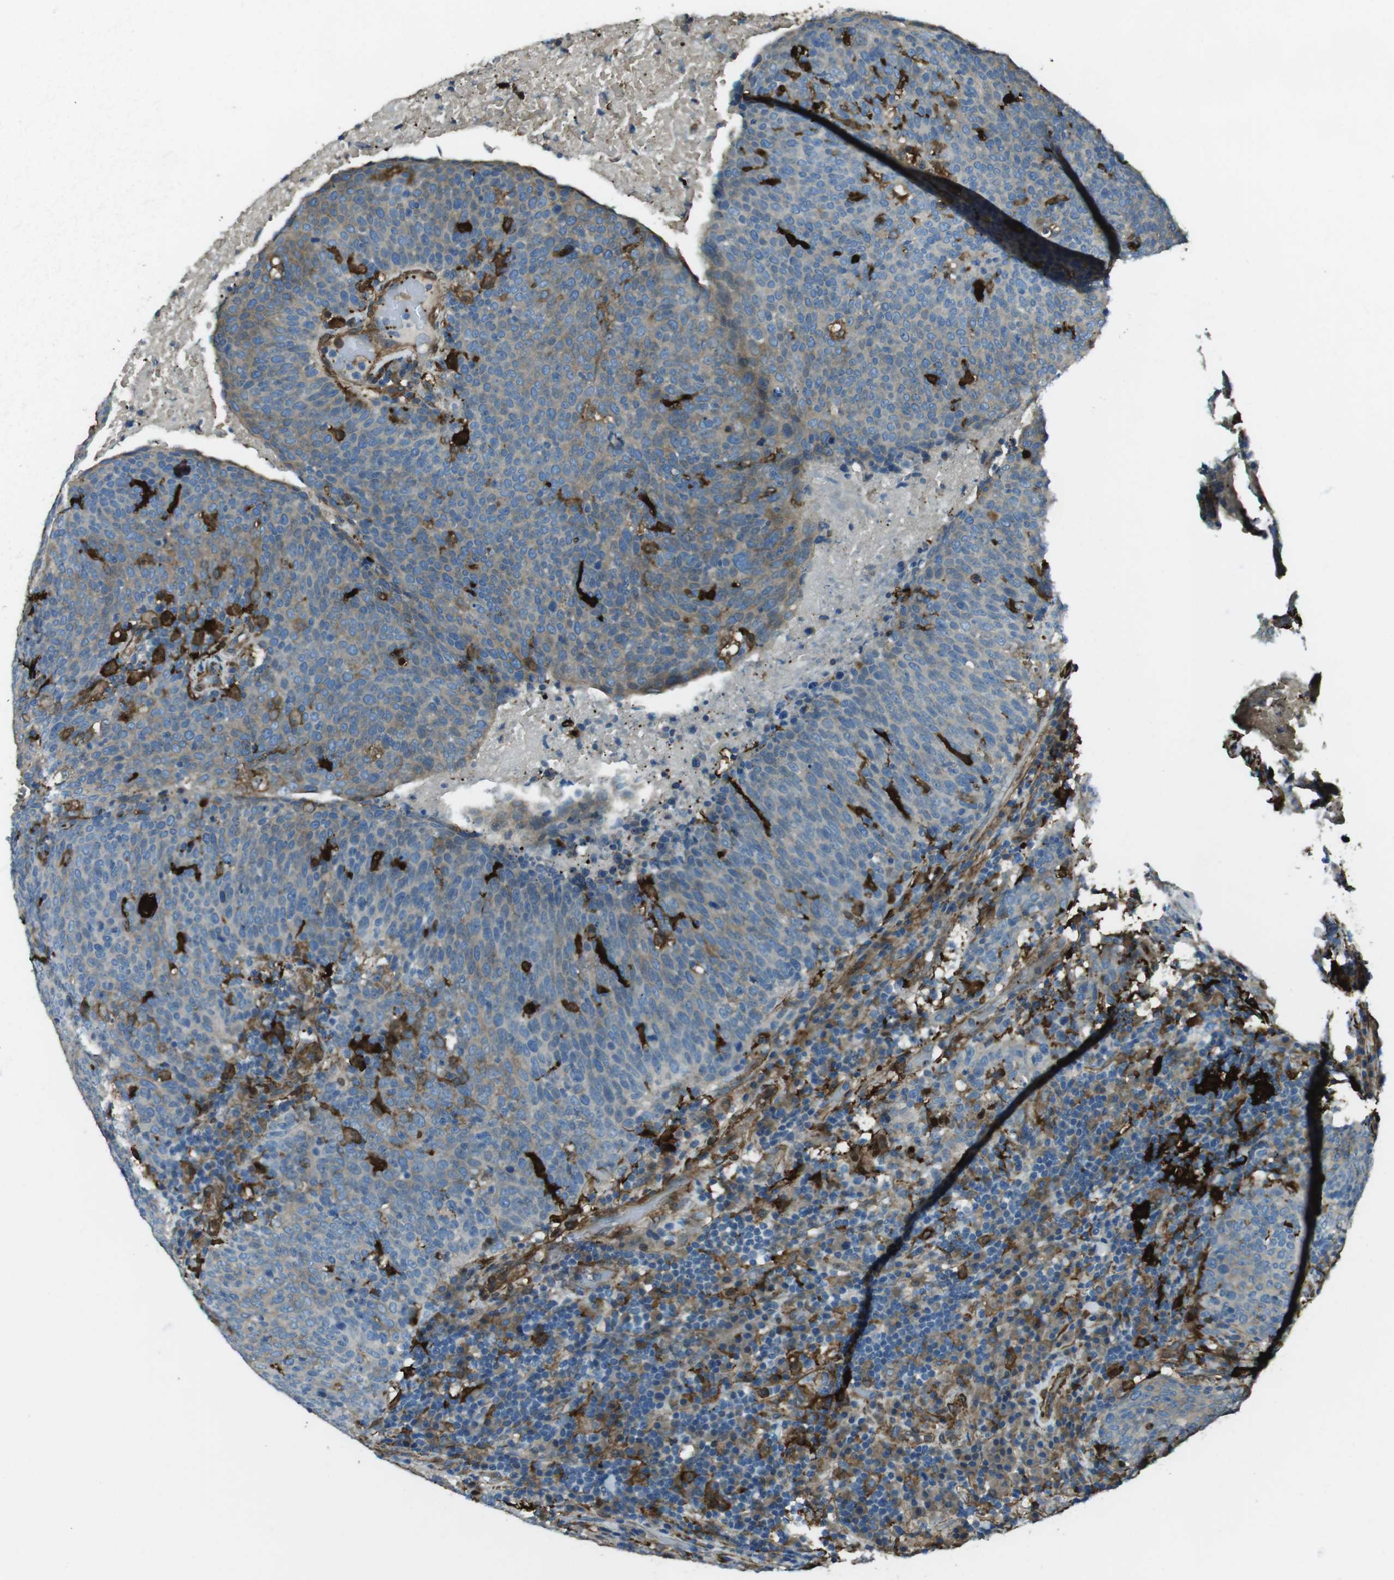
{"staining": {"intensity": "weak", "quantity": "25%-75%", "location": "cytoplasmic/membranous"}, "tissue": "head and neck cancer", "cell_type": "Tumor cells", "image_type": "cancer", "snomed": [{"axis": "morphology", "description": "Squamous cell carcinoma, NOS"}, {"axis": "morphology", "description": "Squamous cell carcinoma, metastatic, NOS"}, {"axis": "topography", "description": "Lymph node"}, {"axis": "topography", "description": "Head-Neck"}], "caption": "A brown stain highlights weak cytoplasmic/membranous positivity of a protein in head and neck cancer (metastatic squamous cell carcinoma) tumor cells.", "gene": "SFT2D1", "patient": {"sex": "male", "age": 62}}